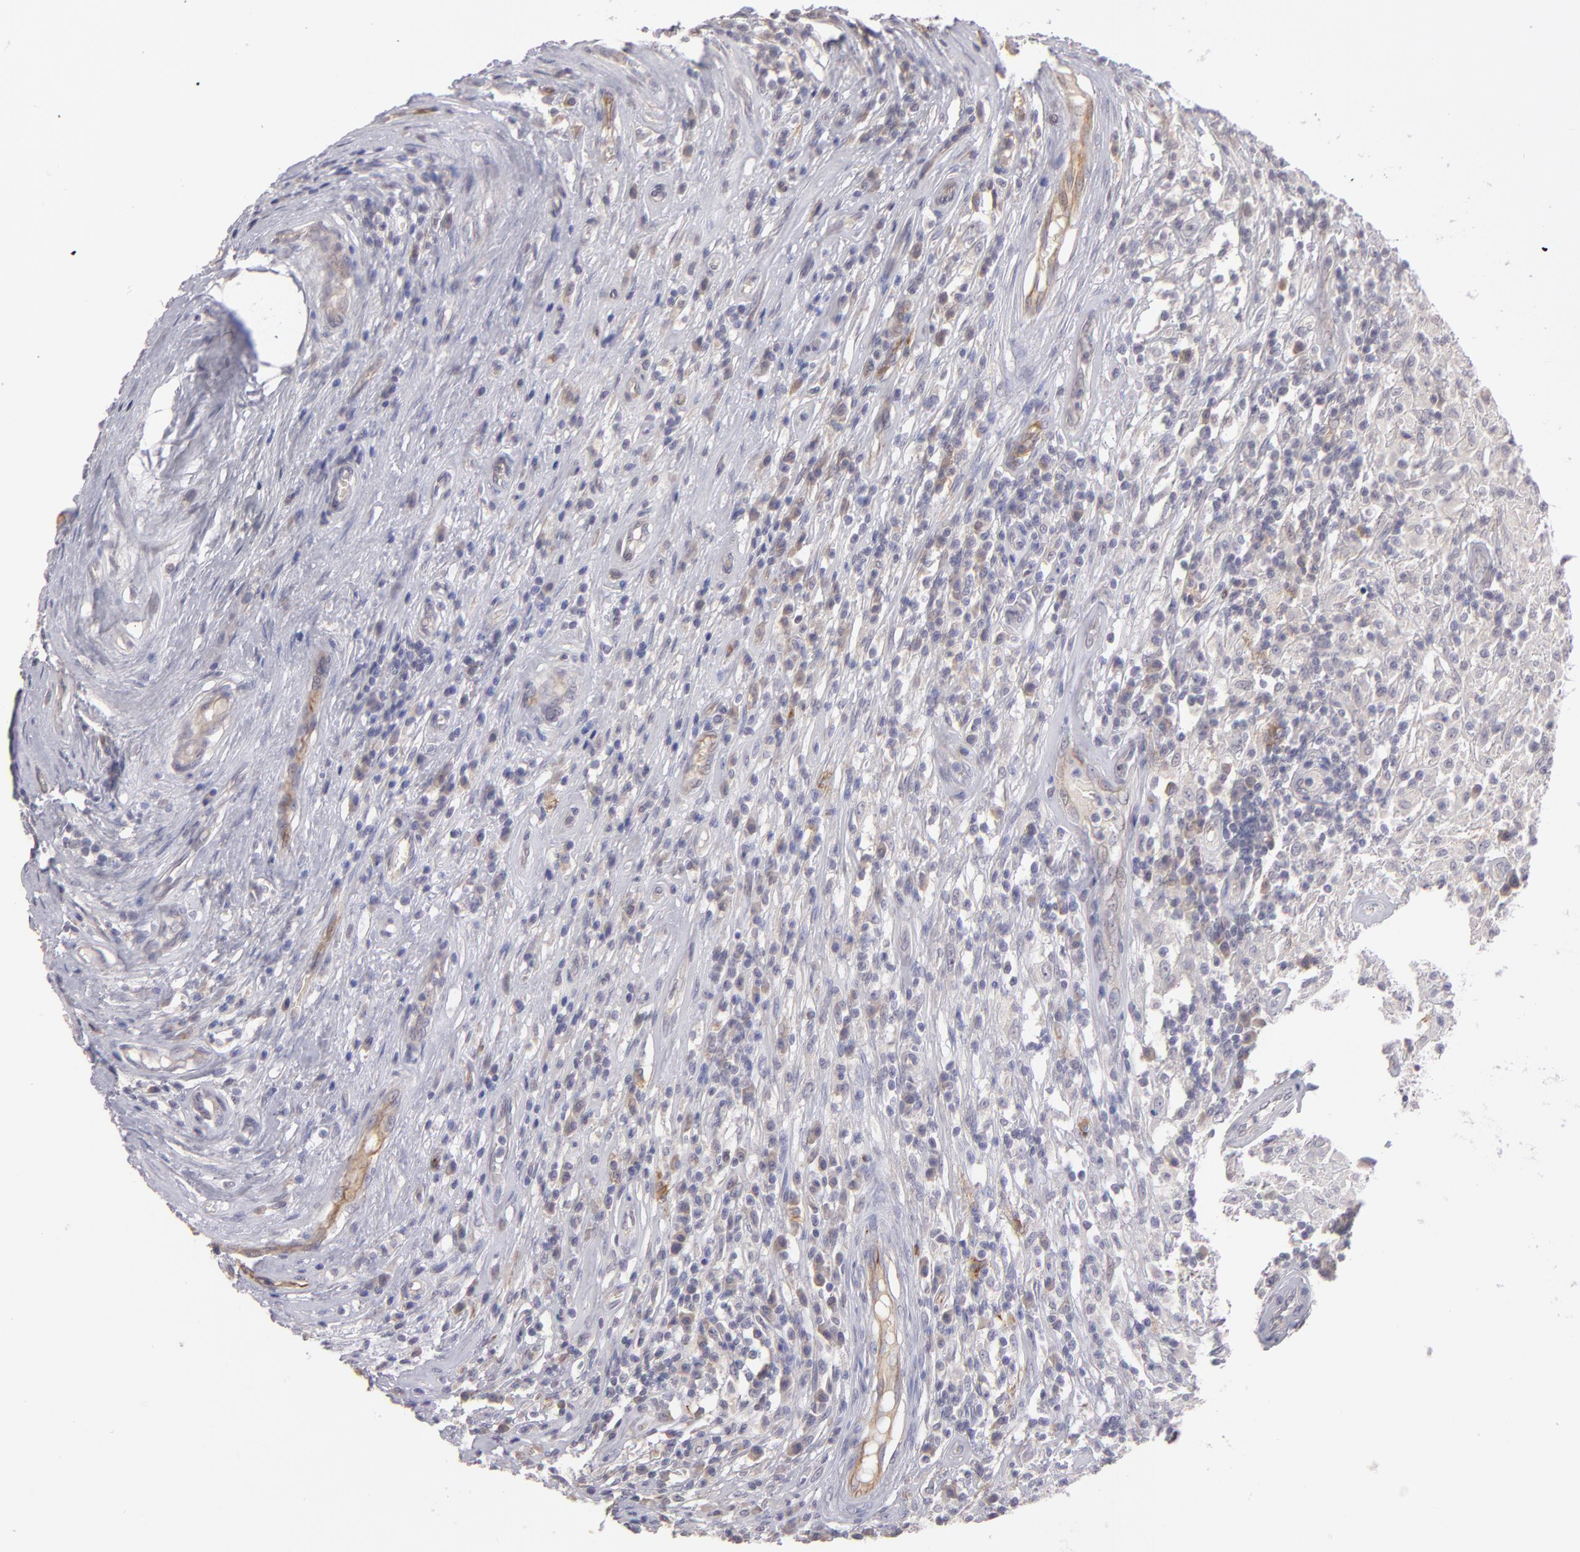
{"staining": {"intensity": "negative", "quantity": "none", "location": "none"}, "tissue": "testis cancer", "cell_type": "Tumor cells", "image_type": "cancer", "snomed": [{"axis": "morphology", "description": "Seminoma, NOS"}, {"axis": "topography", "description": "Testis"}], "caption": "High power microscopy micrograph of an IHC histopathology image of testis cancer (seminoma), revealing no significant expression in tumor cells.", "gene": "THBD", "patient": {"sex": "male", "age": 34}}